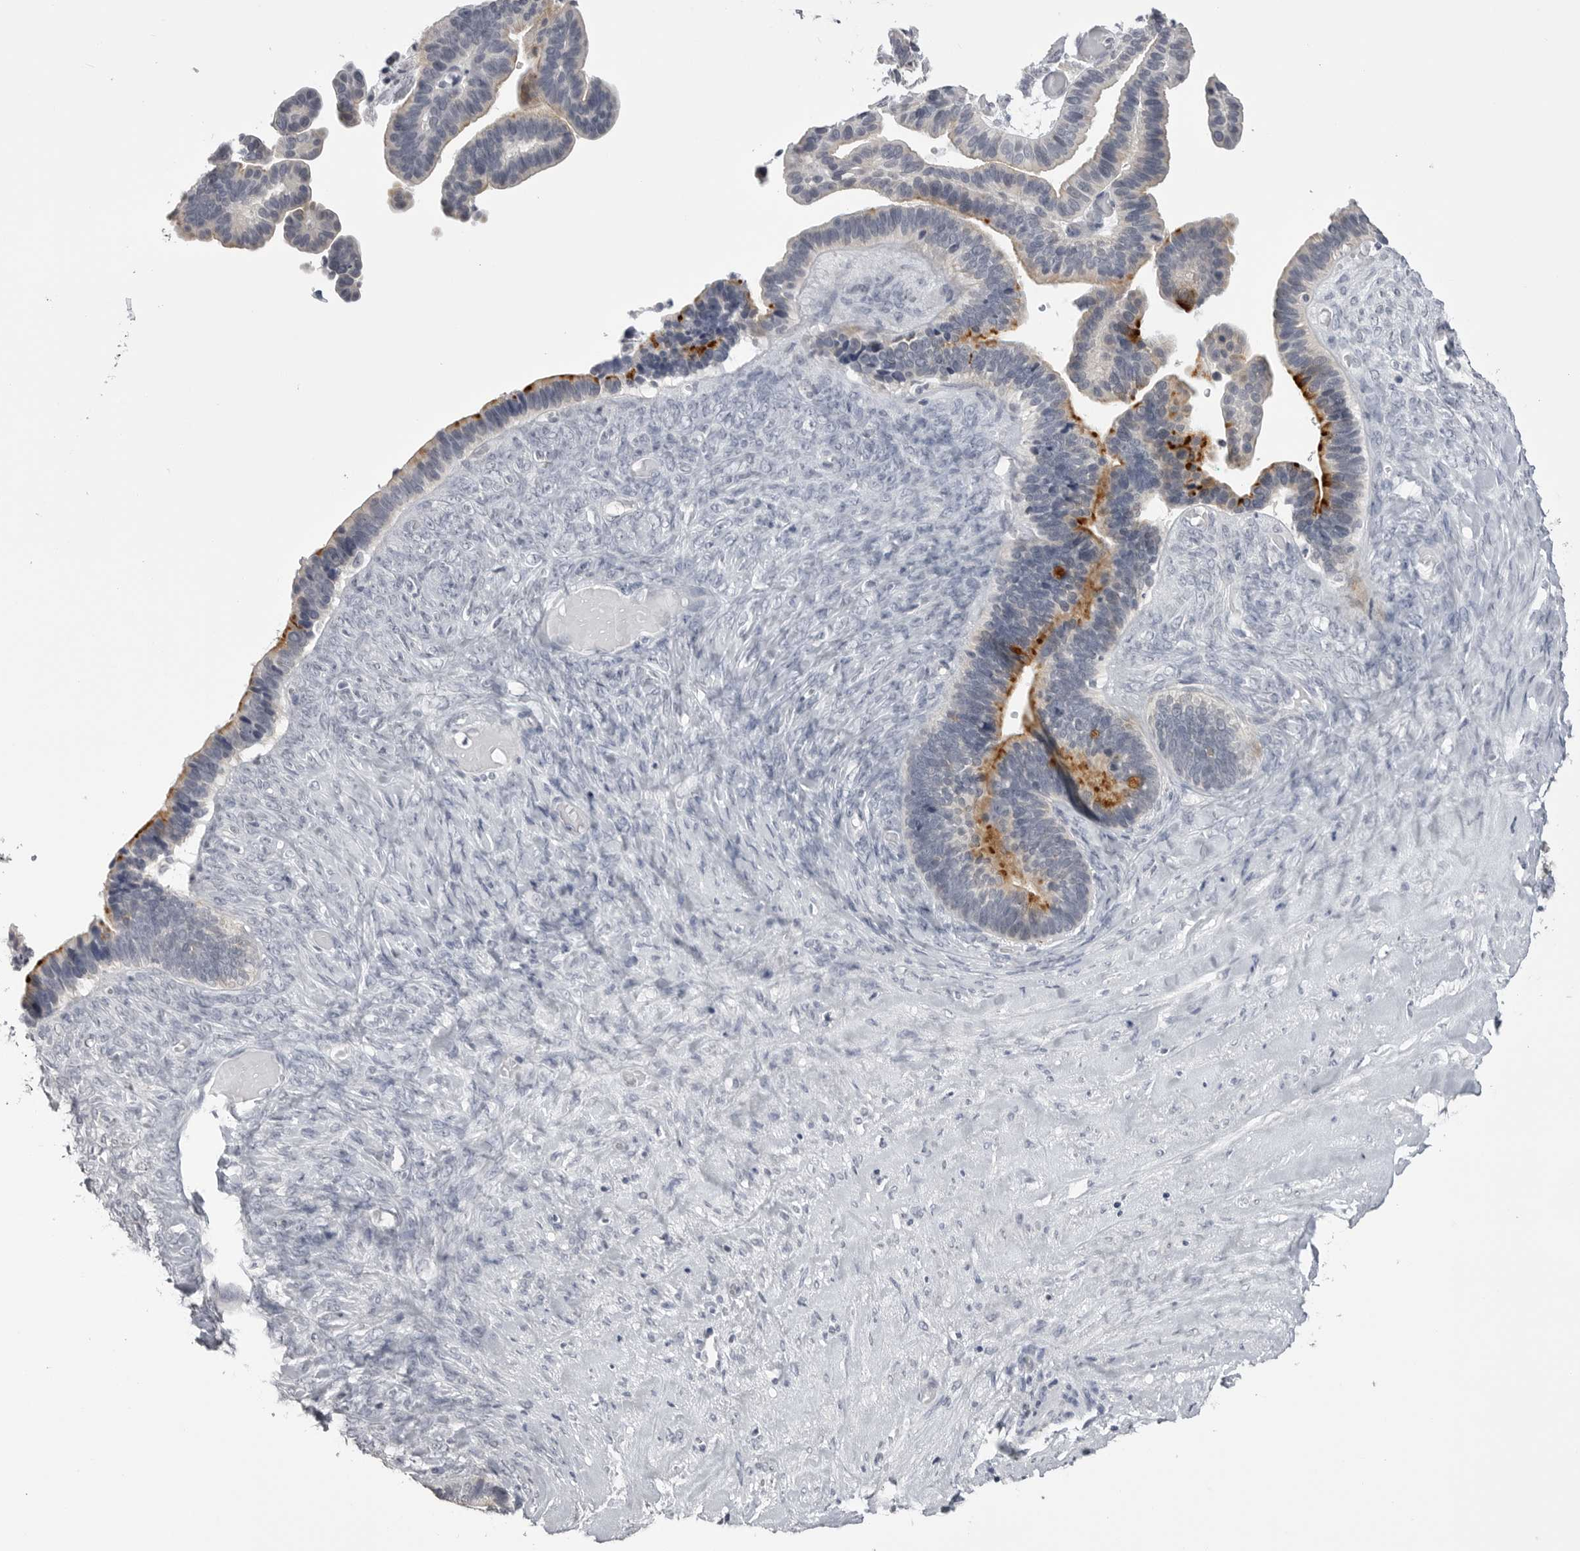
{"staining": {"intensity": "moderate", "quantity": "<25%", "location": "cytoplasmic/membranous"}, "tissue": "ovarian cancer", "cell_type": "Tumor cells", "image_type": "cancer", "snomed": [{"axis": "morphology", "description": "Cystadenocarcinoma, serous, NOS"}, {"axis": "topography", "description": "Ovary"}], "caption": "Serous cystadenocarcinoma (ovarian) stained with a brown dye demonstrates moderate cytoplasmic/membranous positive staining in about <25% of tumor cells.", "gene": "GPN2", "patient": {"sex": "female", "age": 56}}